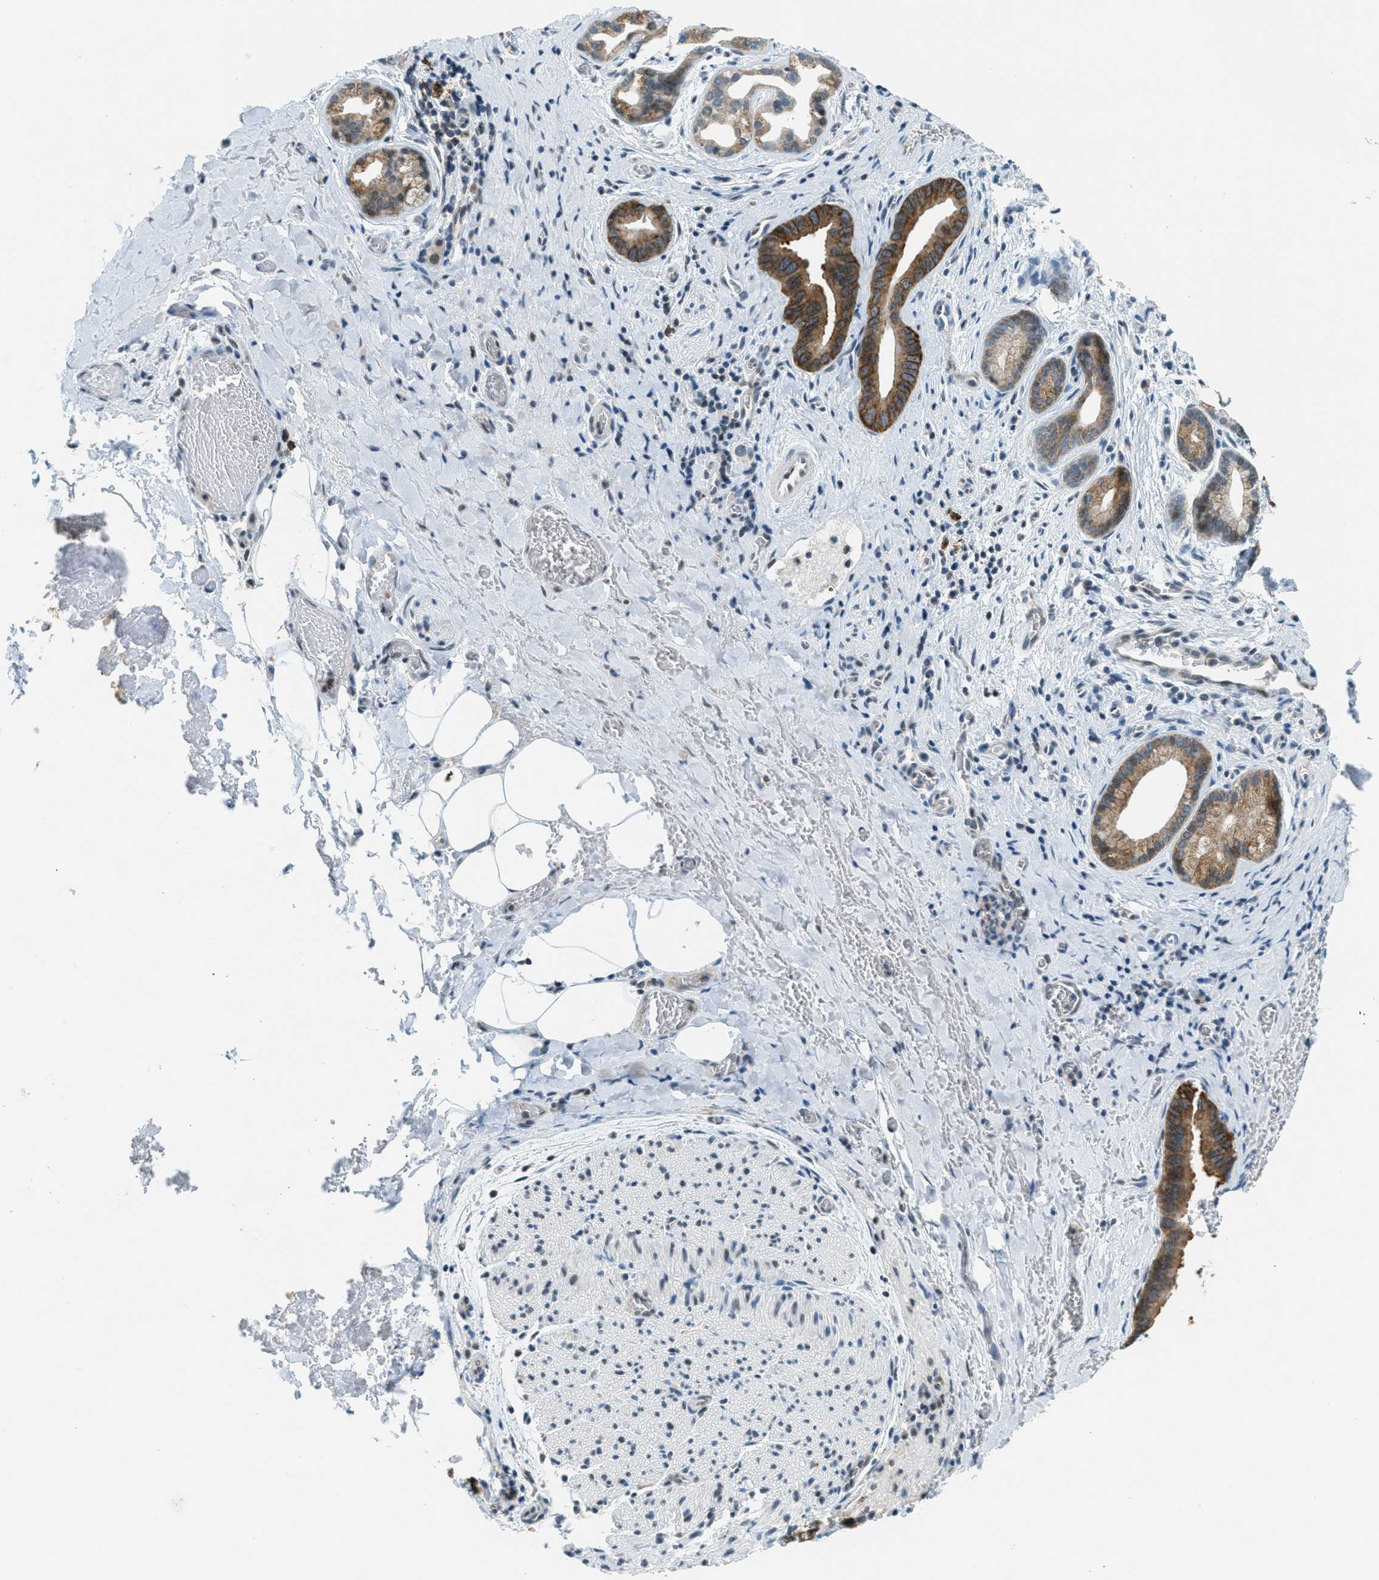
{"staining": {"intensity": "moderate", "quantity": ">75%", "location": "cytoplasmic/membranous"}, "tissue": "liver cancer", "cell_type": "Tumor cells", "image_type": "cancer", "snomed": [{"axis": "morphology", "description": "Cholangiocarcinoma"}, {"axis": "topography", "description": "Liver"}], "caption": "The immunohistochemical stain shows moderate cytoplasmic/membranous staining in tumor cells of cholangiocarcinoma (liver) tissue.", "gene": "FYN", "patient": {"sex": "female", "age": 55}}